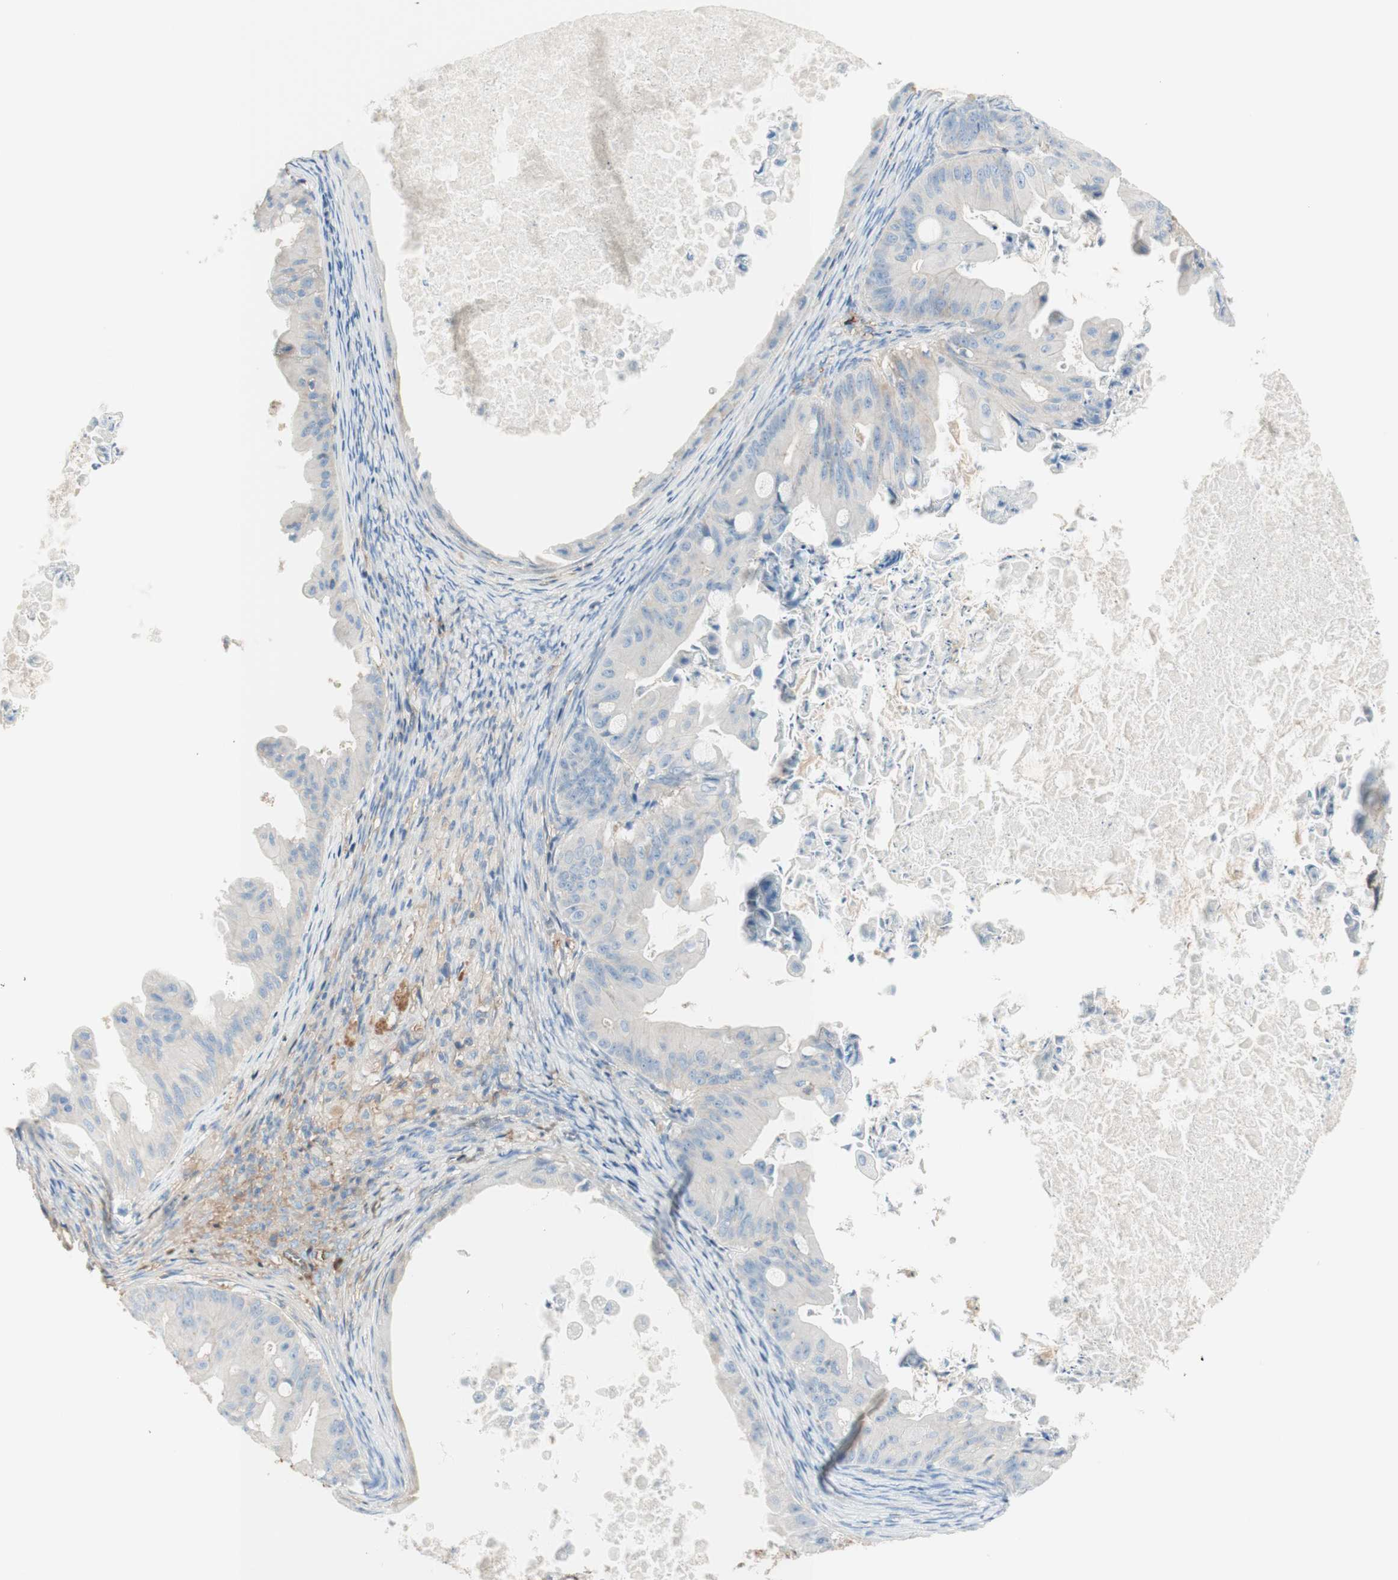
{"staining": {"intensity": "negative", "quantity": "none", "location": "none"}, "tissue": "ovarian cancer", "cell_type": "Tumor cells", "image_type": "cancer", "snomed": [{"axis": "morphology", "description": "Cystadenocarcinoma, mucinous, NOS"}, {"axis": "topography", "description": "Ovary"}], "caption": "This micrograph is of ovarian cancer stained with immunohistochemistry to label a protein in brown with the nuclei are counter-stained blue. There is no positivity in tumor cells.", "gene": "KNG1", "patient": {"sex": "female", "age": 37}}